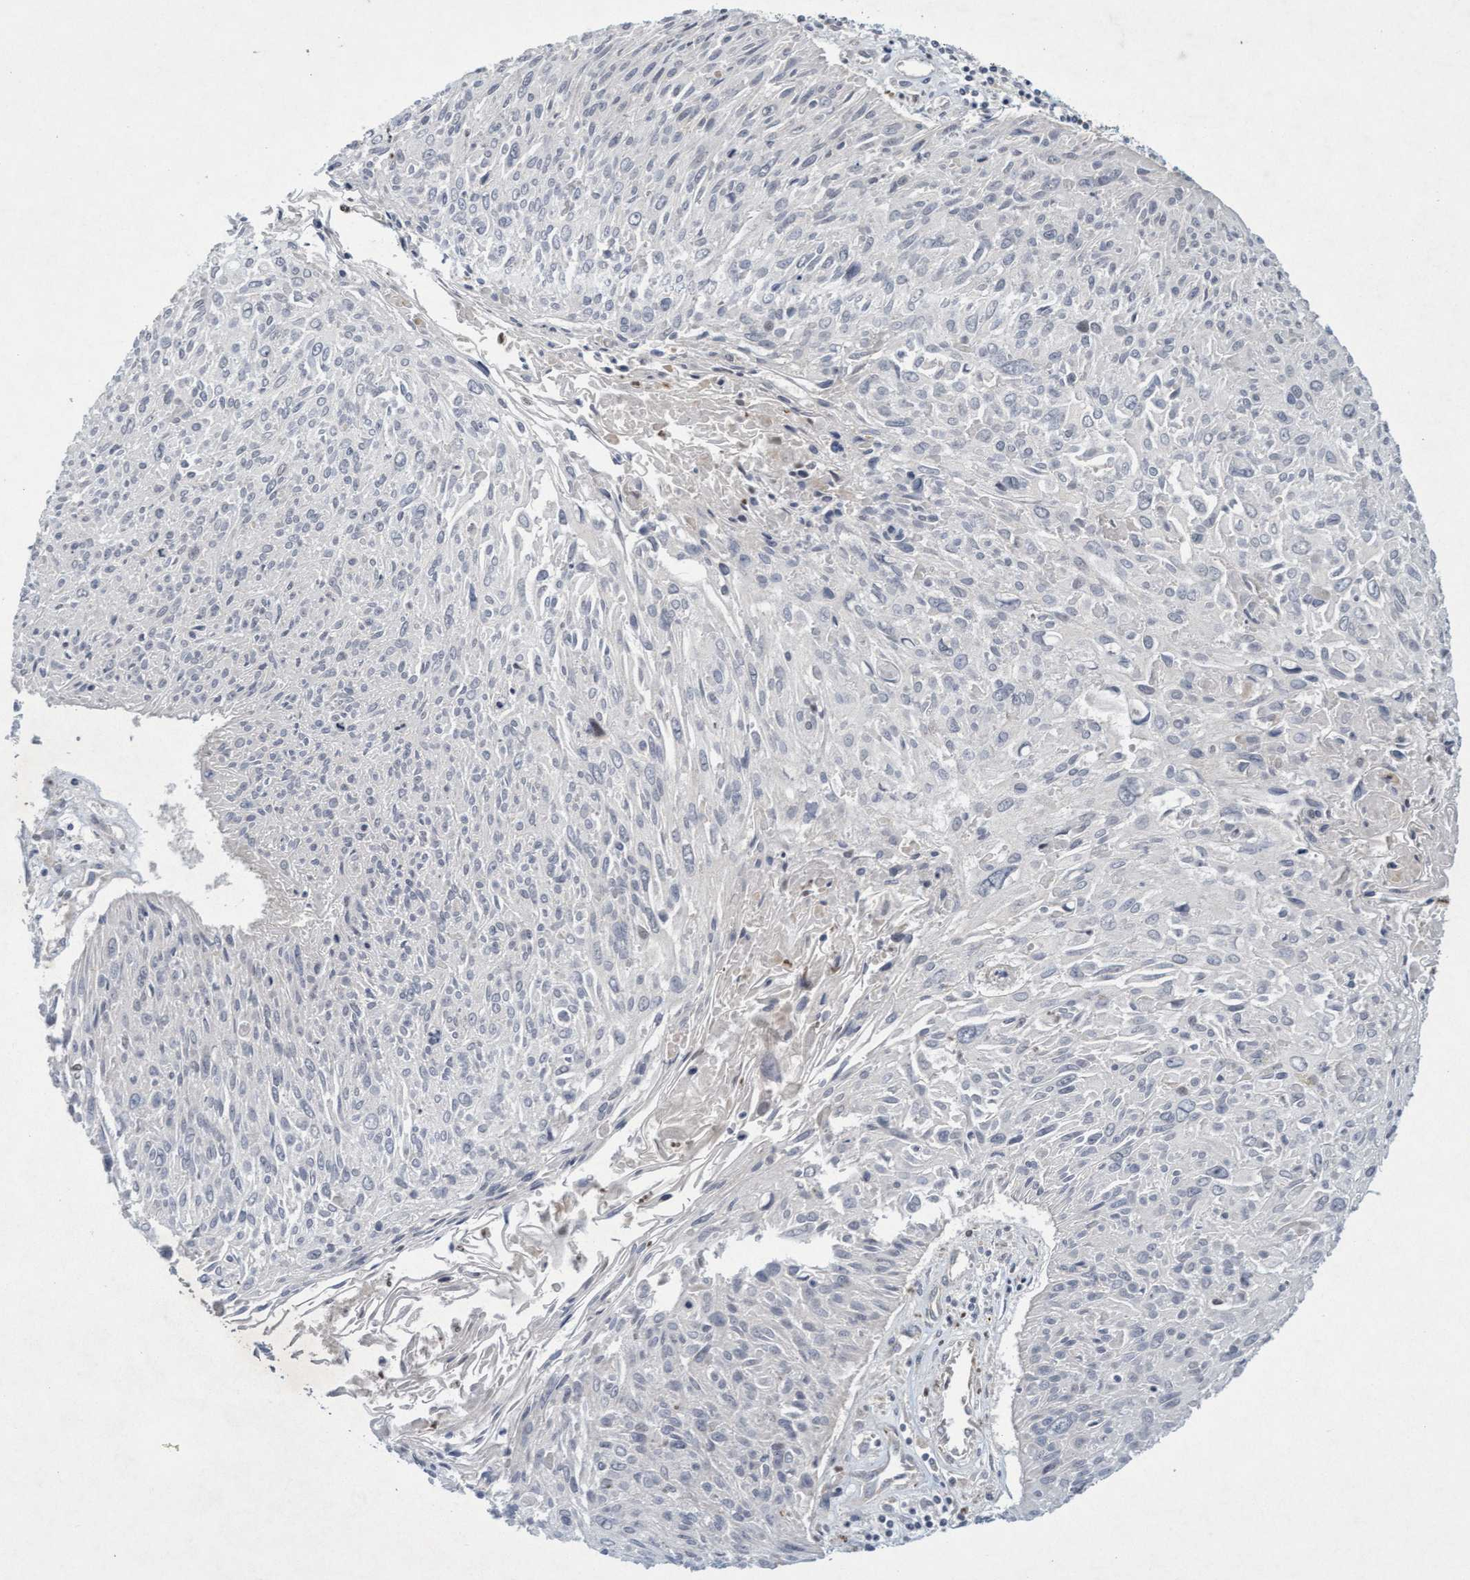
{"staining": {"intensity": "negative", "quantity": "none", "location": "none"}, "tissue": "cervical cancer", "cell_type": "Tumor cells", "image_type": "cancer", "snomed": [{"axis": "morphology", "description": "Squamous cell carcinoma, NOS"}, {"axis": "topography", "description": "Cervix"}], "caption": "This micrograph is of squamous cell carcinoma (cervical) stained with immunohistochemistry to label a protein in brown with the nuclei are counter-stained blue. There is no positivity in tumor cells.", "gene": "DDHD2", "patient": {"sex": "female", "age": 51}}